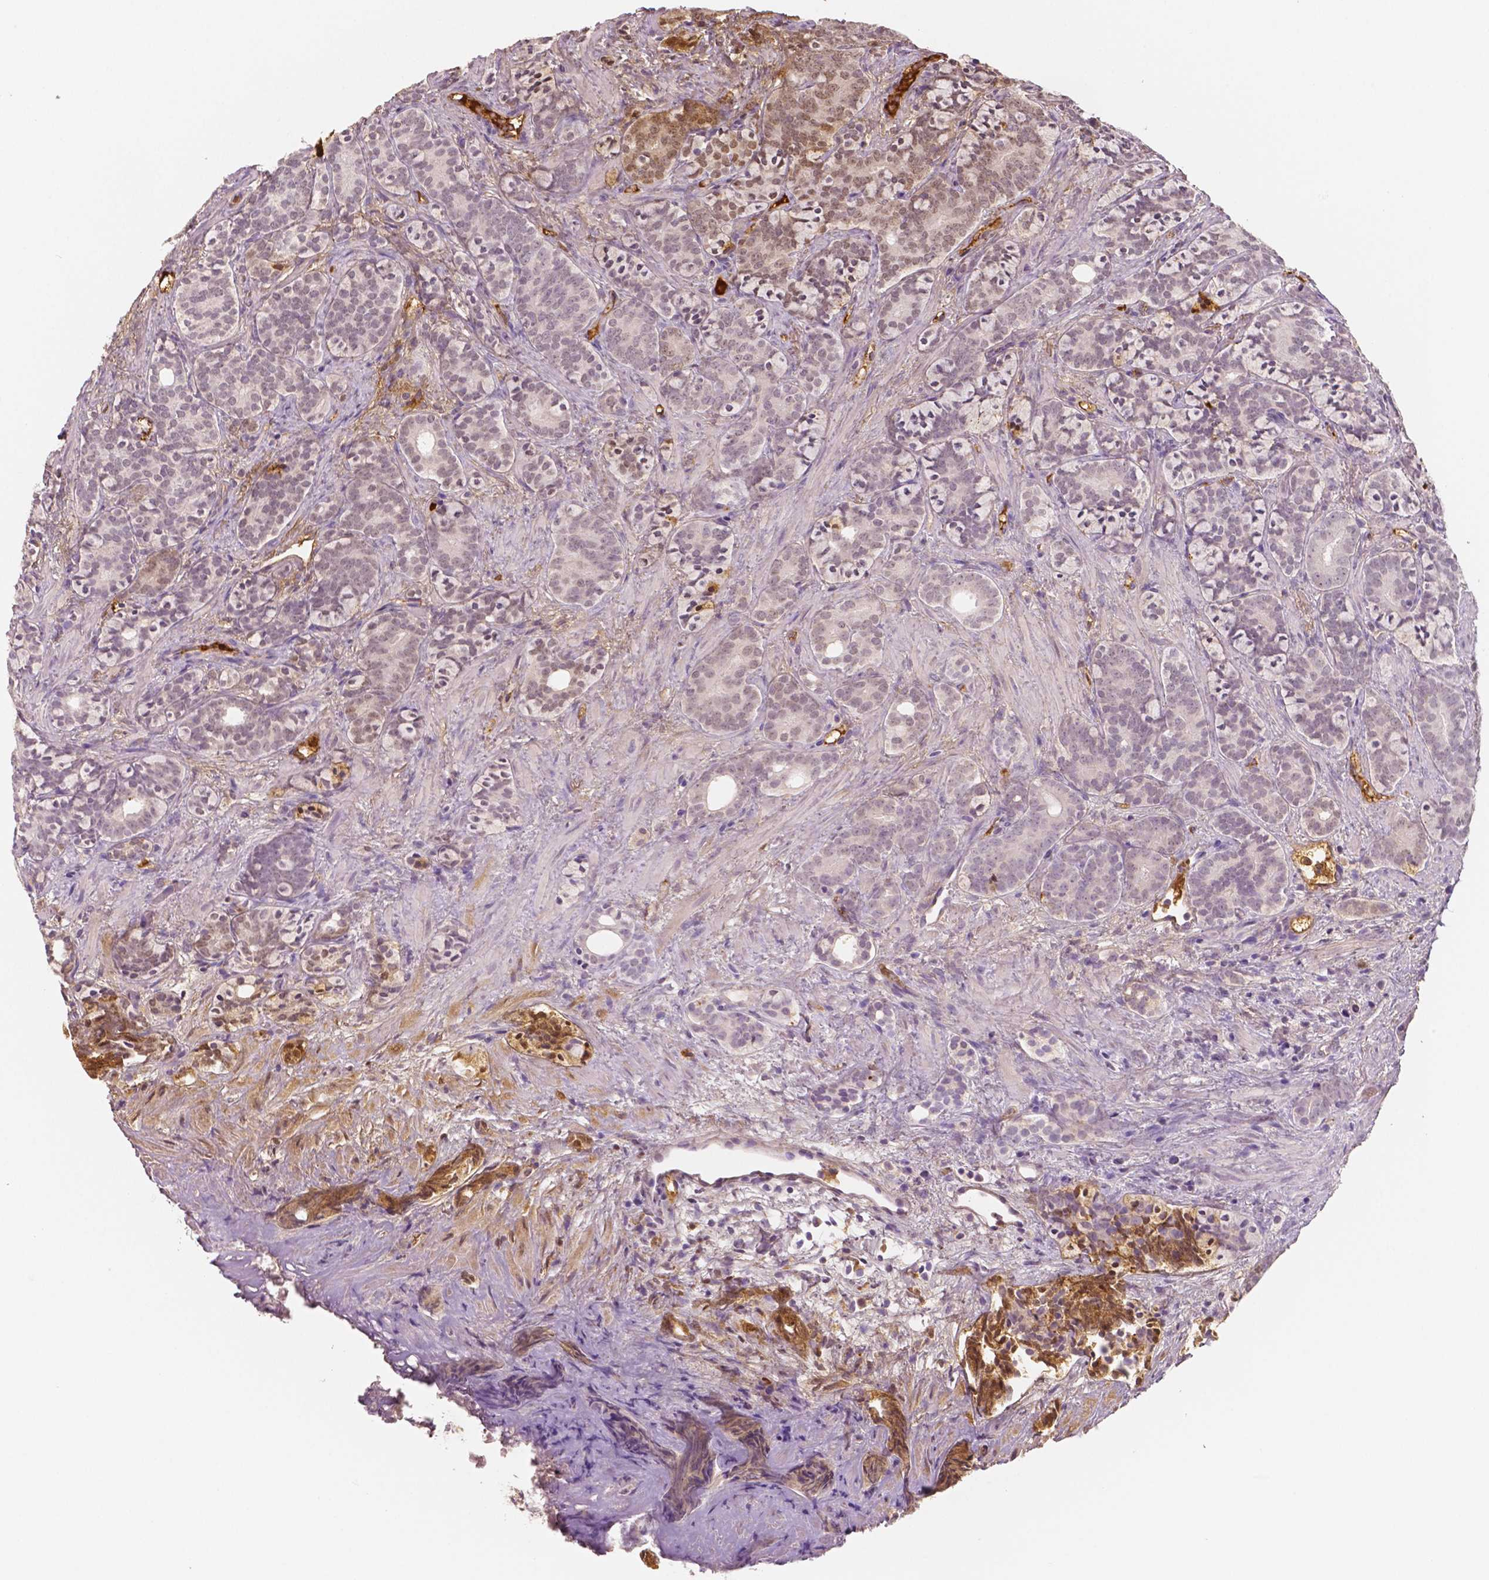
{"staining": {"intensity": "moderate", "quantity": "<25%", "location": "nuclear"}, "tissue": "prostate cancer", "cell_type": "Tumor cells", "image_type": "cancer", "snomed": [{"axis": "morphology", "description": "Adenocarcinoma, High grade"}, {"axis": "topography", "description": "Prostate"}], "caption": "A photomicrograph of human prostate adenocarcinoma (high-grade) stained for a protein displays moderate nuclear brown staining in tumor cells.", "gene": "APOA4", "patient": {"sex": "male", "age": 84}}